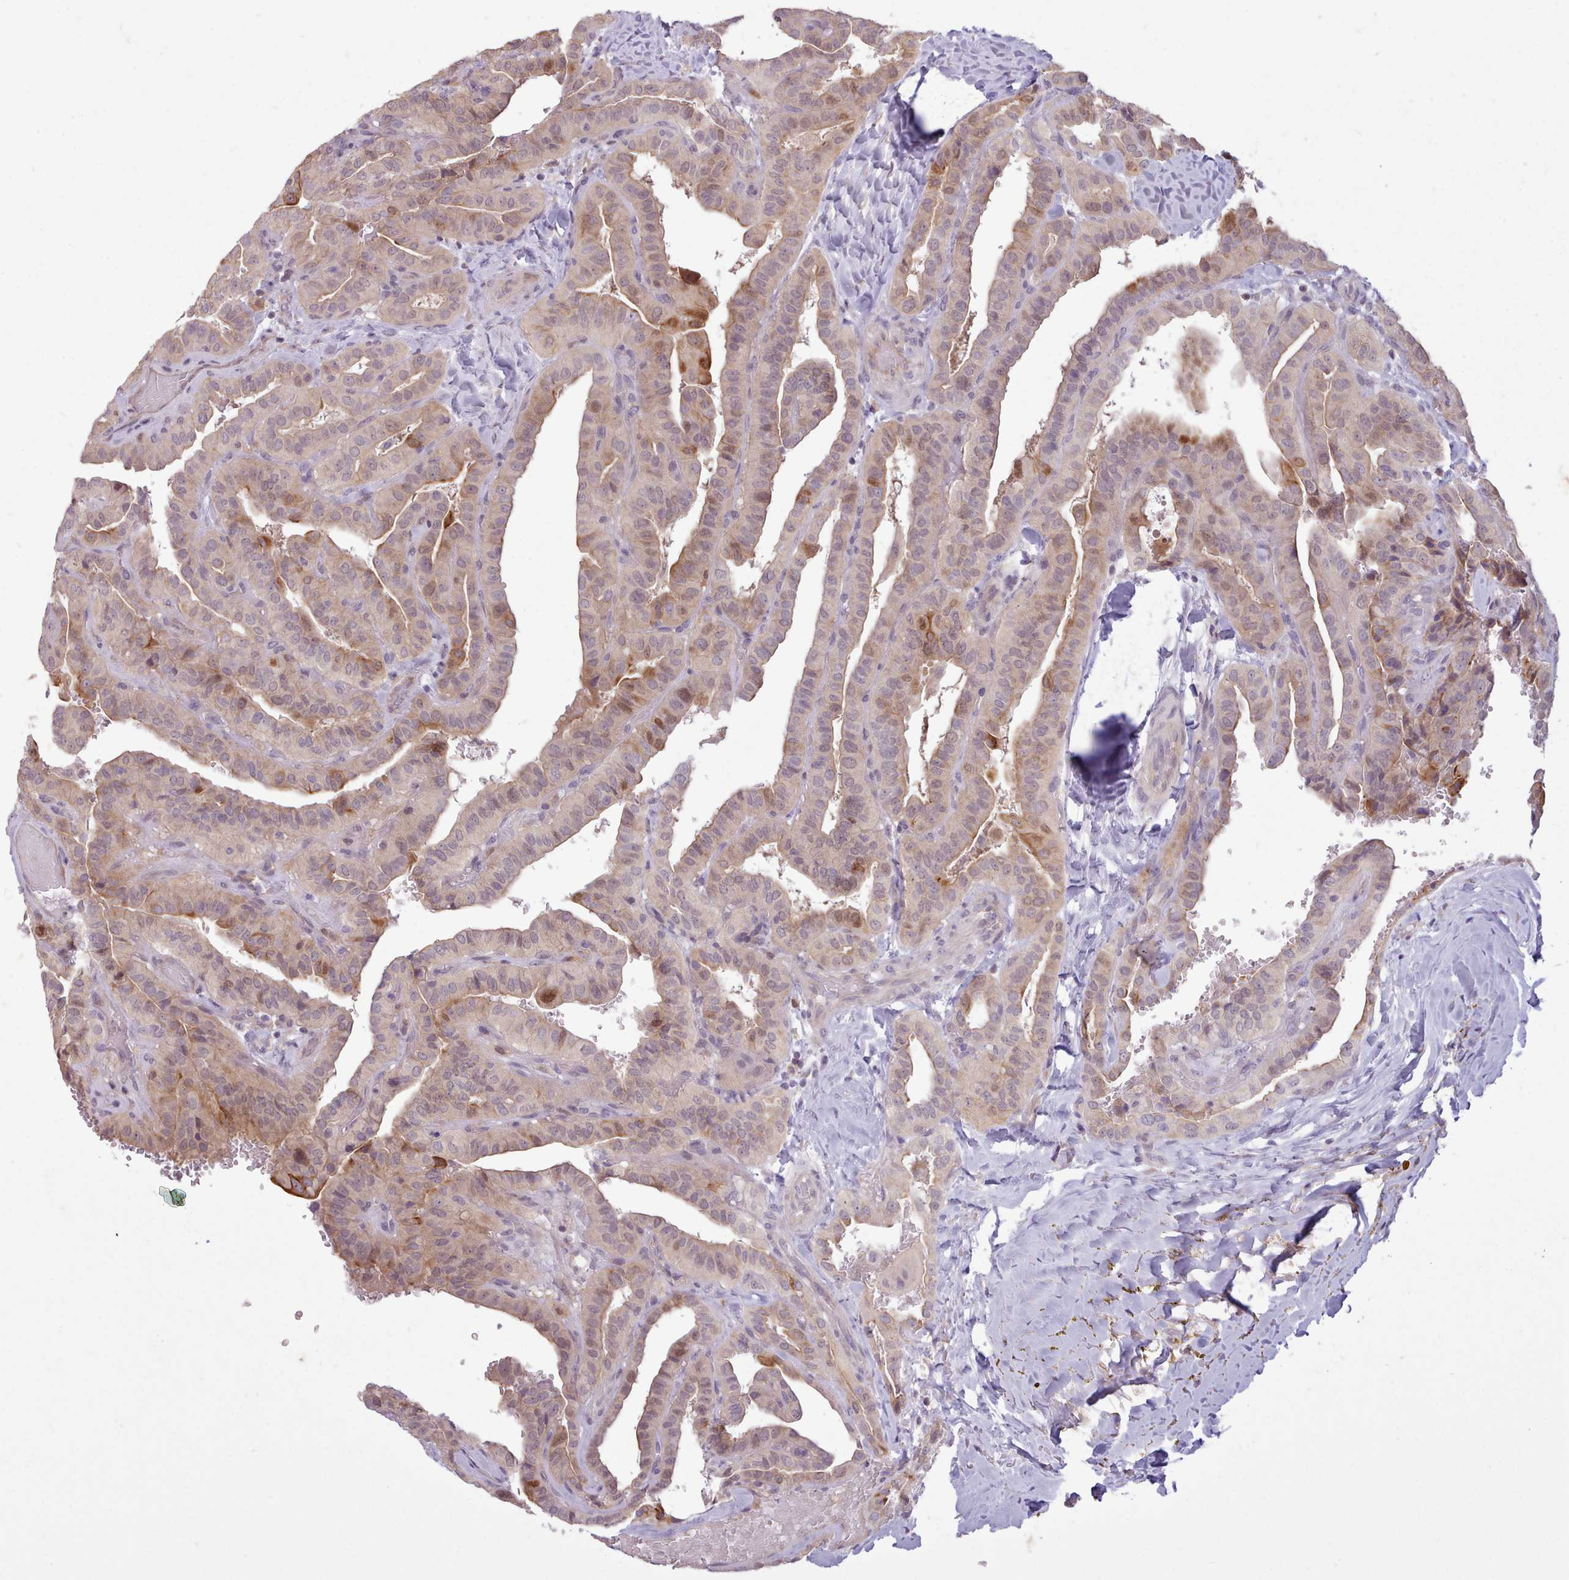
{"staining": {"intensity": "moderate", "quantity": "25%-75%", "location": "cytoplasmic/membranous,nuclear"}, "tissue": "thyroid cancer", "cell_type": "Tumor cells", "image_type": "cancer", "snomed": [{"axis": "morphology", "description": "Papillary adenocarcinoma, NOS"}, {"axis": "topography", "description": "Thyroid gland"}], "caption": "IHC staining of thyroid cancer, which displays medium levels of moderate cytoplasmic/membranous and nuclear positivity in approximately 25%-75% of tumor cells indicating moderate cytoplasmic/membranous and nuclear protein expression. The staining was performed using DAB (3,3'-diaminobenzidine) (brown) for protein detection and nuclei were counterstained in hematoxylin (blue).", "gene": "NMRK1", "patient": {"sex": "male", "age": 77}}